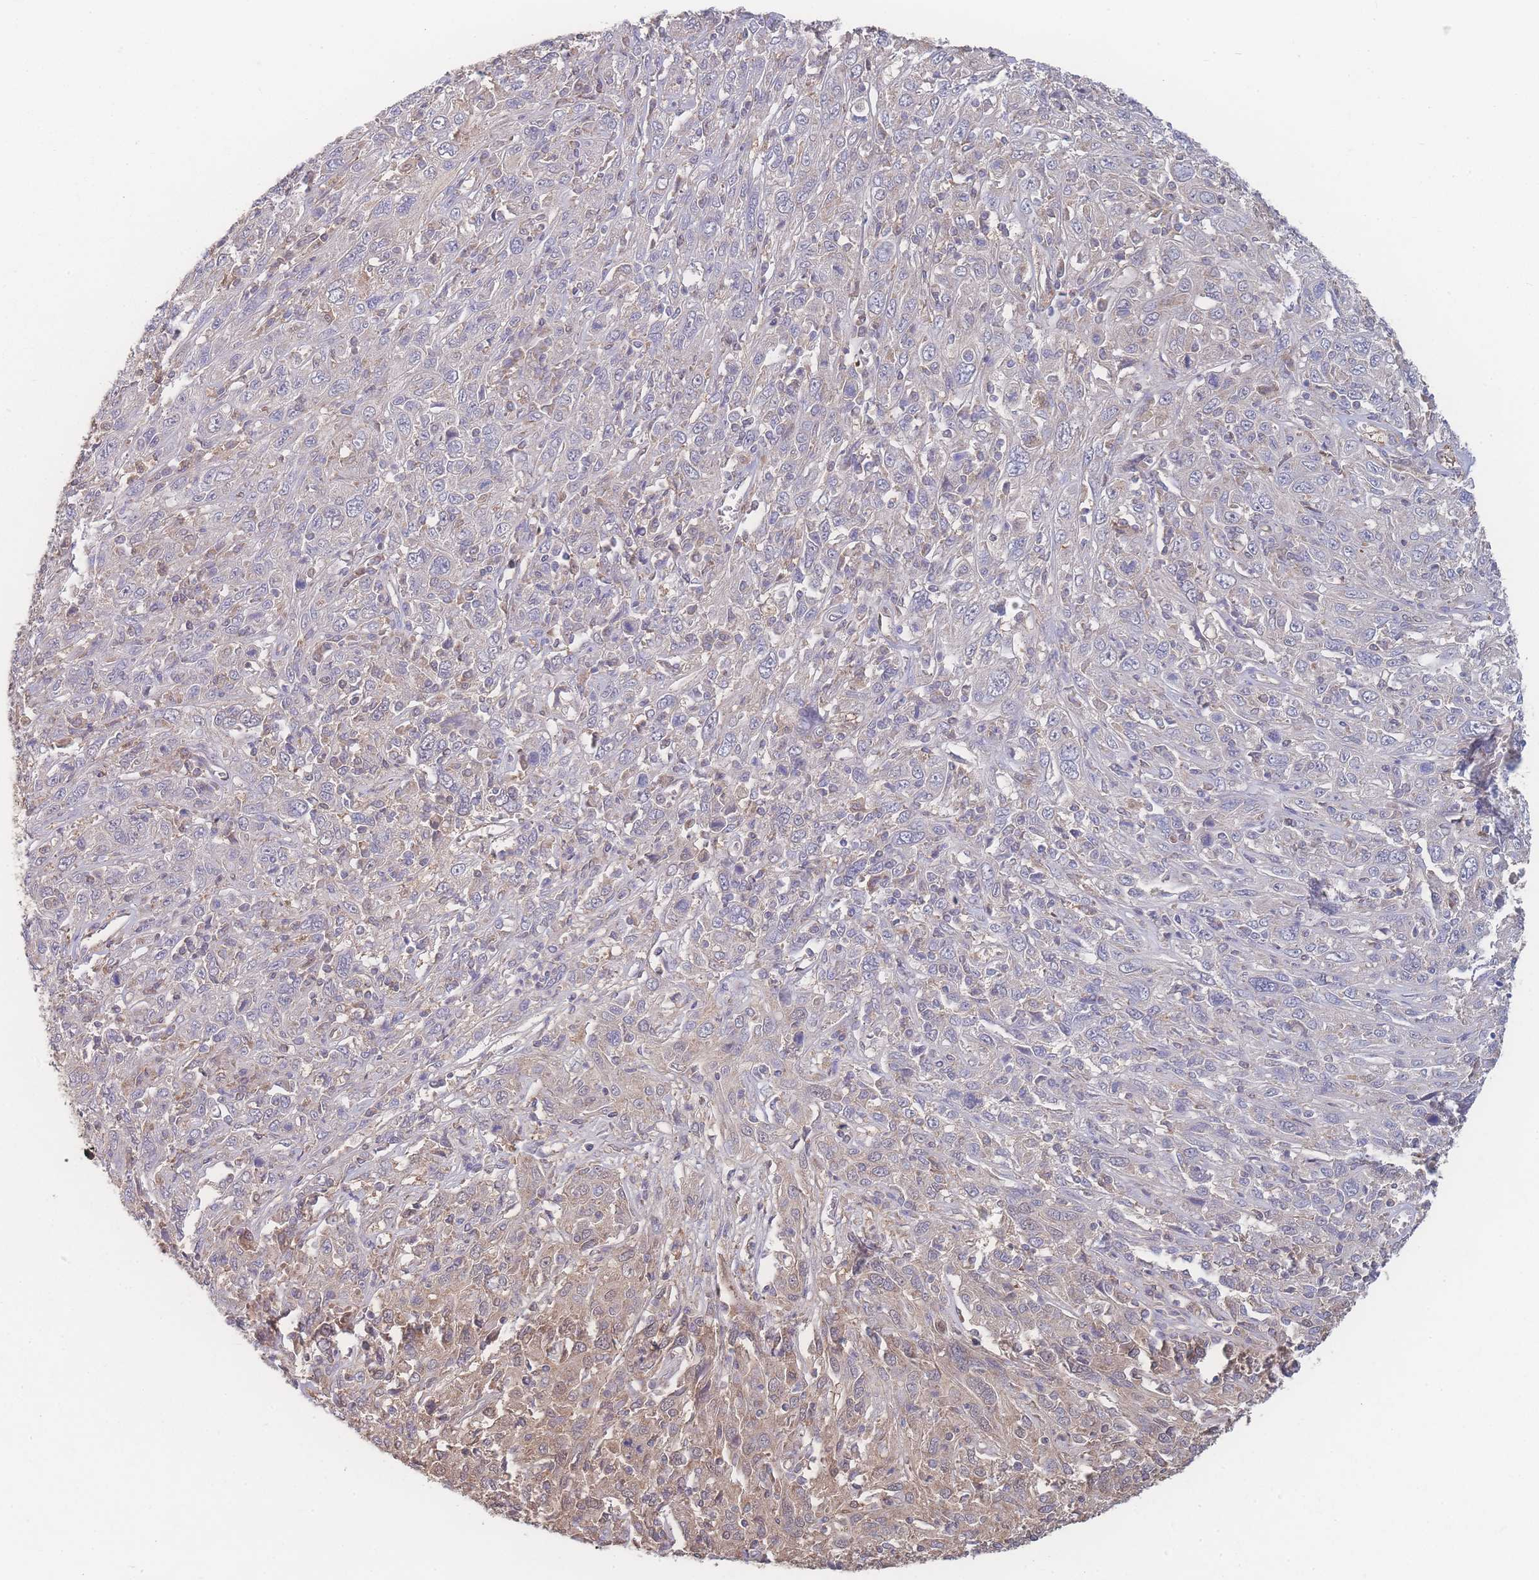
{"staining": {"intensity": "negative", "quantity": "none", "location": "none"}, "tissue": "cervical cancer", "cell_type": "Tumor cells", "image_type": "cancer", "snomed": [{"axis": "morphology", "description": "Squamous cell carcinoma, NOS"}, {"axis": "topography", "description": "Cervix"}], "caption": "A photomicrograph of cervical squamous cell carcinoma stained for a protein displays no brown staining in tumor cells.", "gene": "GIPR", "patient": {"sex": "female", "age": 46}}